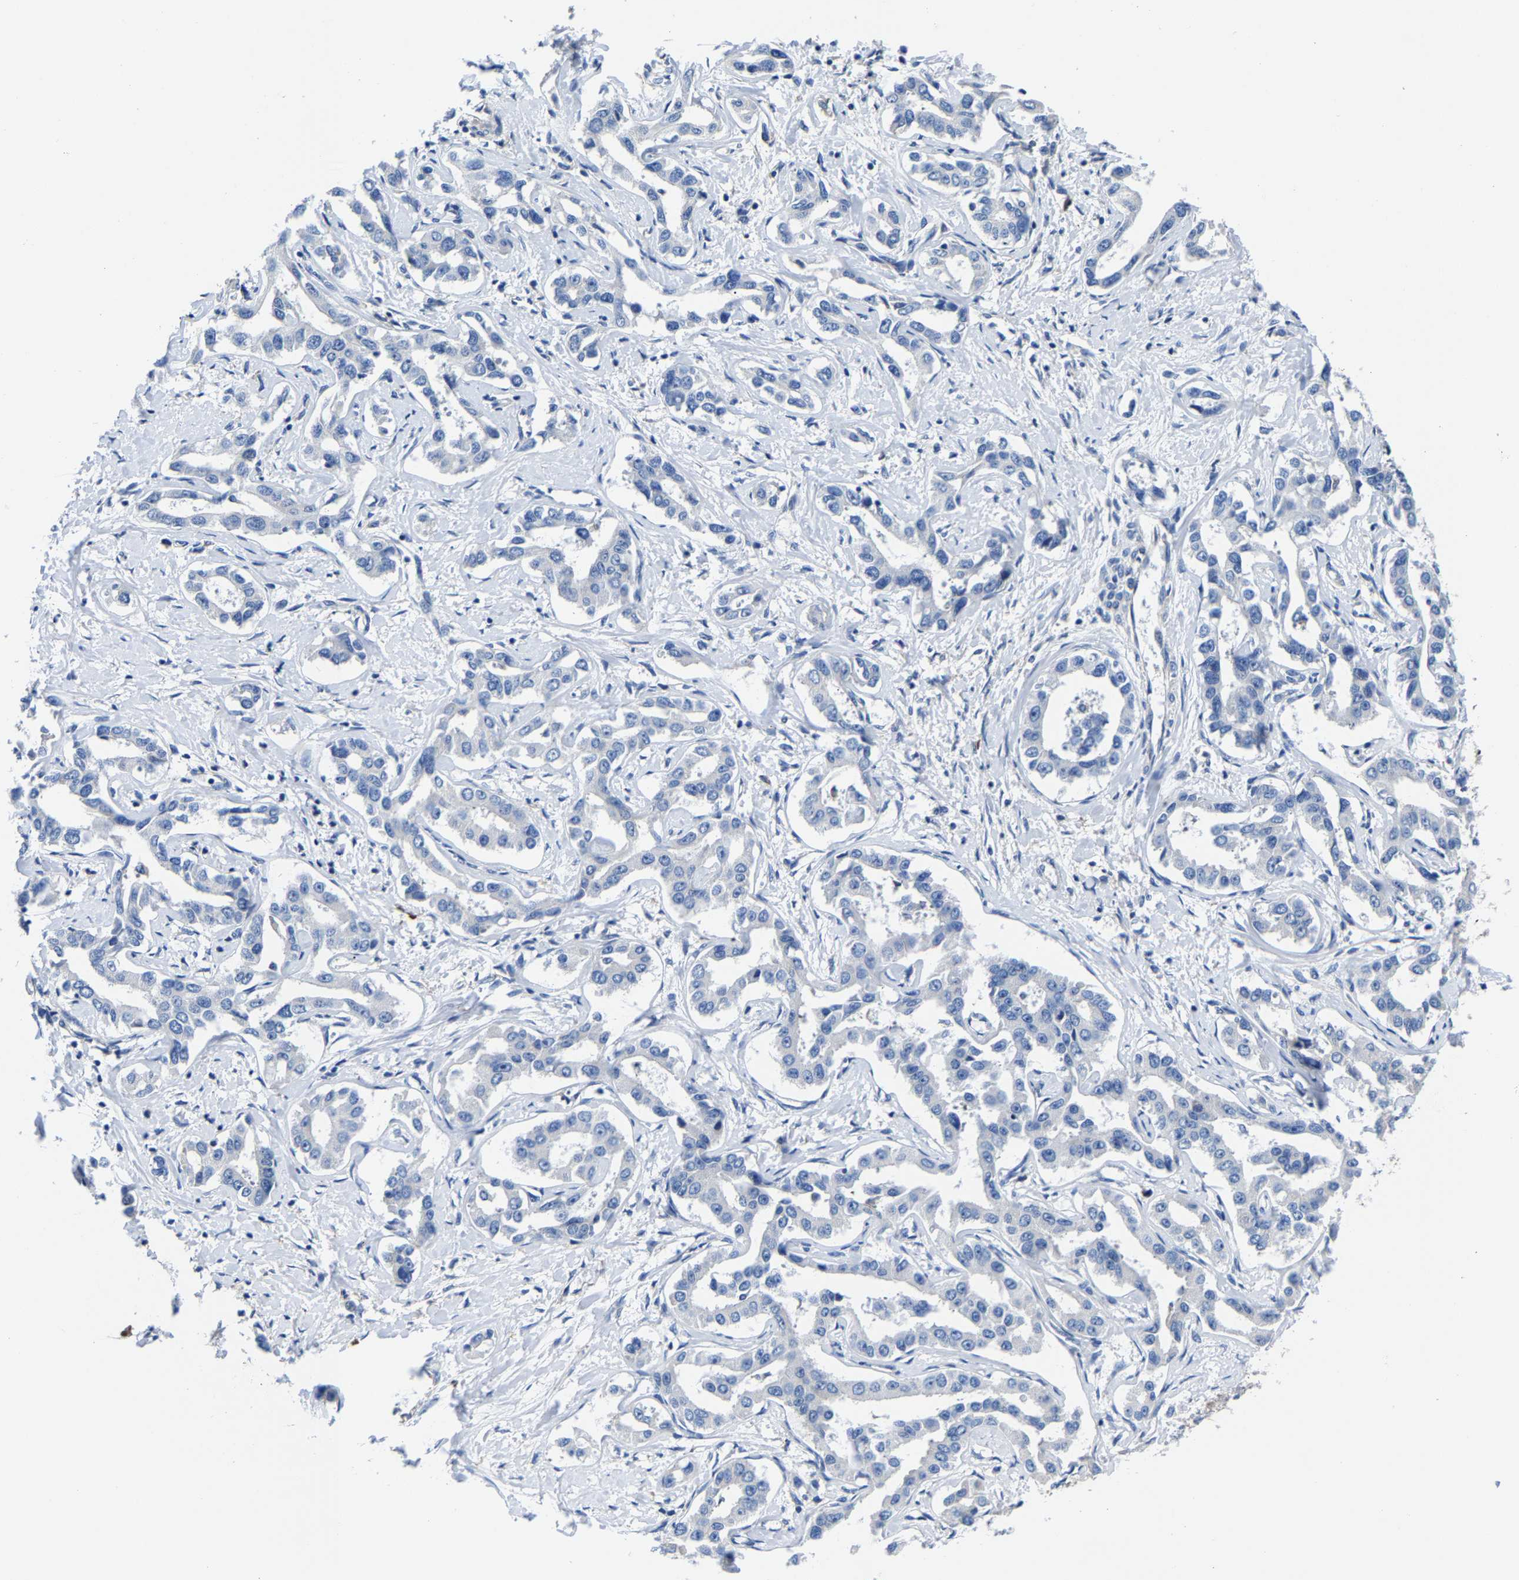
{"staining": {"intensity": "negative", "quantity": "none", "location": "none"}, "tissue": "liver cancer", "cell_type": "Tumor cells", "image_type": "cancer", "snomed": [{"axis": "morphology", "description": "Cholangiocarcinoma"}, {"axis": "topography", "description": "Liver"}], "caption": "IHC of liver cancer (cholangiocarcinoma) demonstrates no expression in tumor cells.", "gene": "SRPK2", "patient": {"sex": "male", "age": 59}}